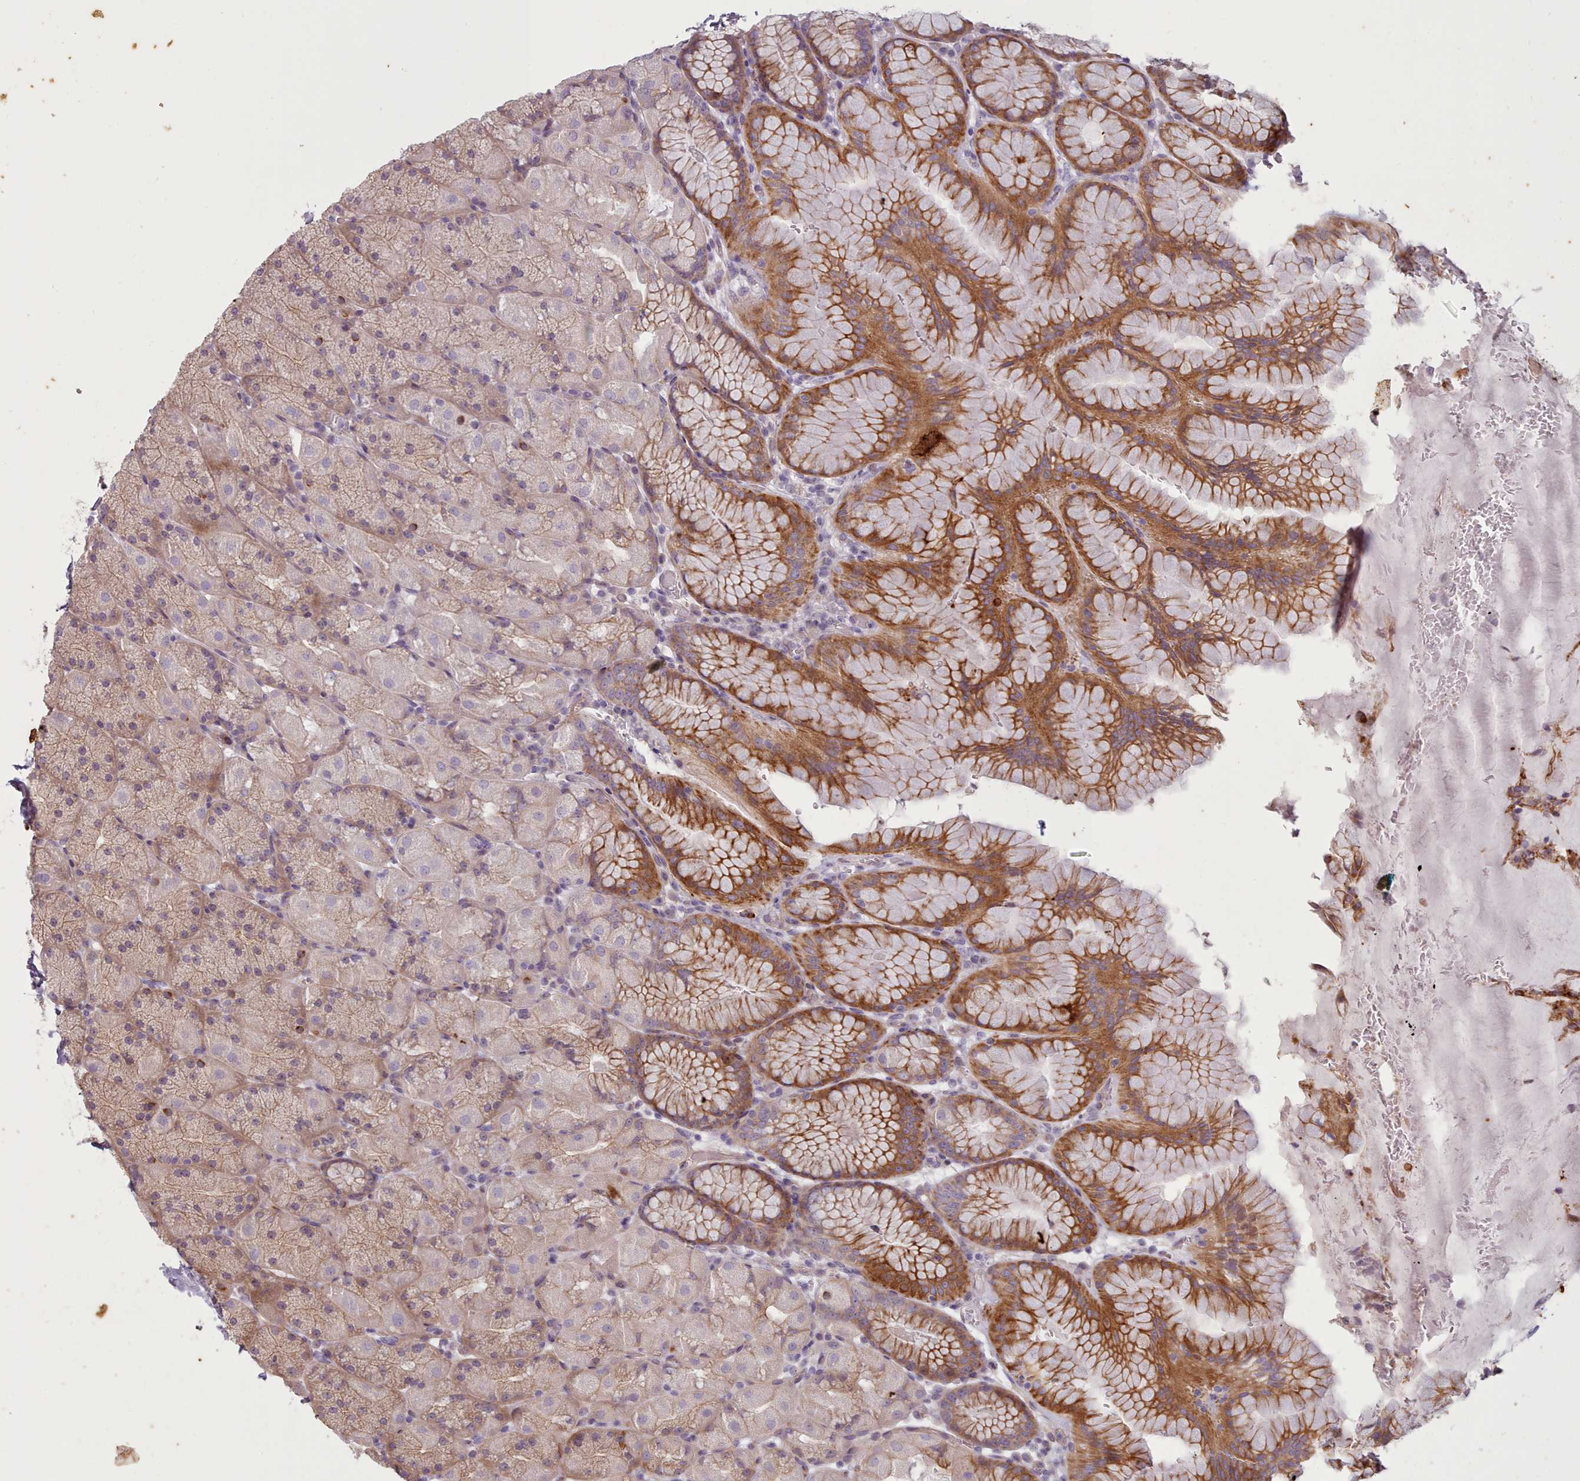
{"staining": {"intensity": "moderate", "quantity": "25%-75%", "location": "cytoplasmic/membranous"}, "tissue": "stomach", "cell_type": "Glandular cells", "image_type": "normal", "snomed": [{"axis": "morphology", "description": "Normal tissue, NOS"}, {"axis": "topography", "description": "Stomach, upper"}, {"axis": "topography", "description": "Stomach, lower"}], "caption": "Human stomach stained with a brown dye displays moderate cytoplasmic/membranous positive staining in about 25%-75% of glandular cells.", "gene": "PLD4", "patient": {"sex": "male", "age": 67}}